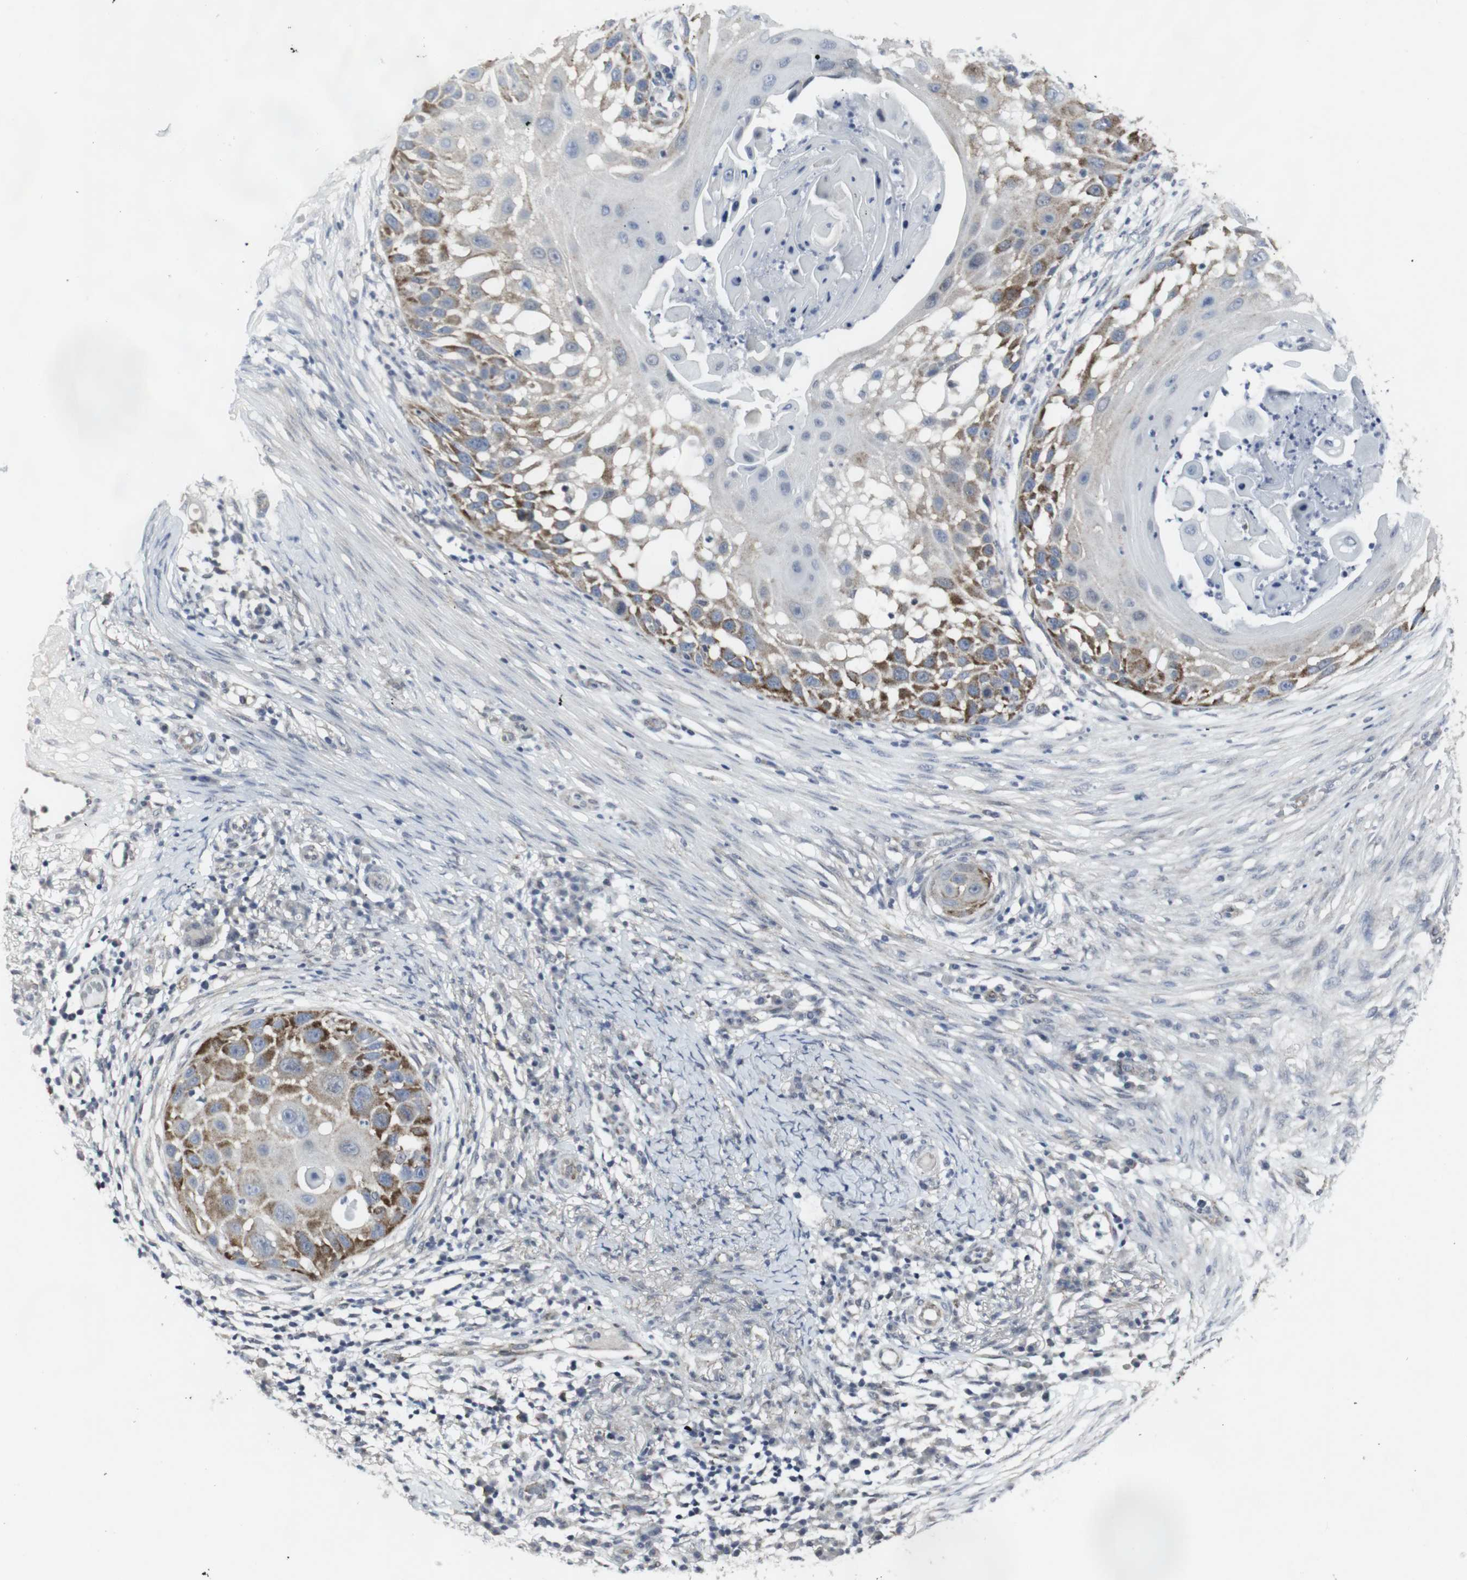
{"staining": {"intensity": "moderate", "quantity": ">75%", "location": "cytoplasmic/membranous"}, "tissue": "skin cancer", "cell_type": "Tumor cells", "image_type": "cancer", "snomed": [{"axis": "morphology", "description": "Squamous cell carcinoma, NOS"}, {"axis": "topography", "description": "Skin"}], "caption": "Human skin cancer (squamous cell carcinoma) stained with a brown dye demonstrates moderate cytoplasmic/membranous positive staining in approximately >75% of tumor cells.", "gene": "GEMIN2", "patient": {"sex": "female", "age": 44}}